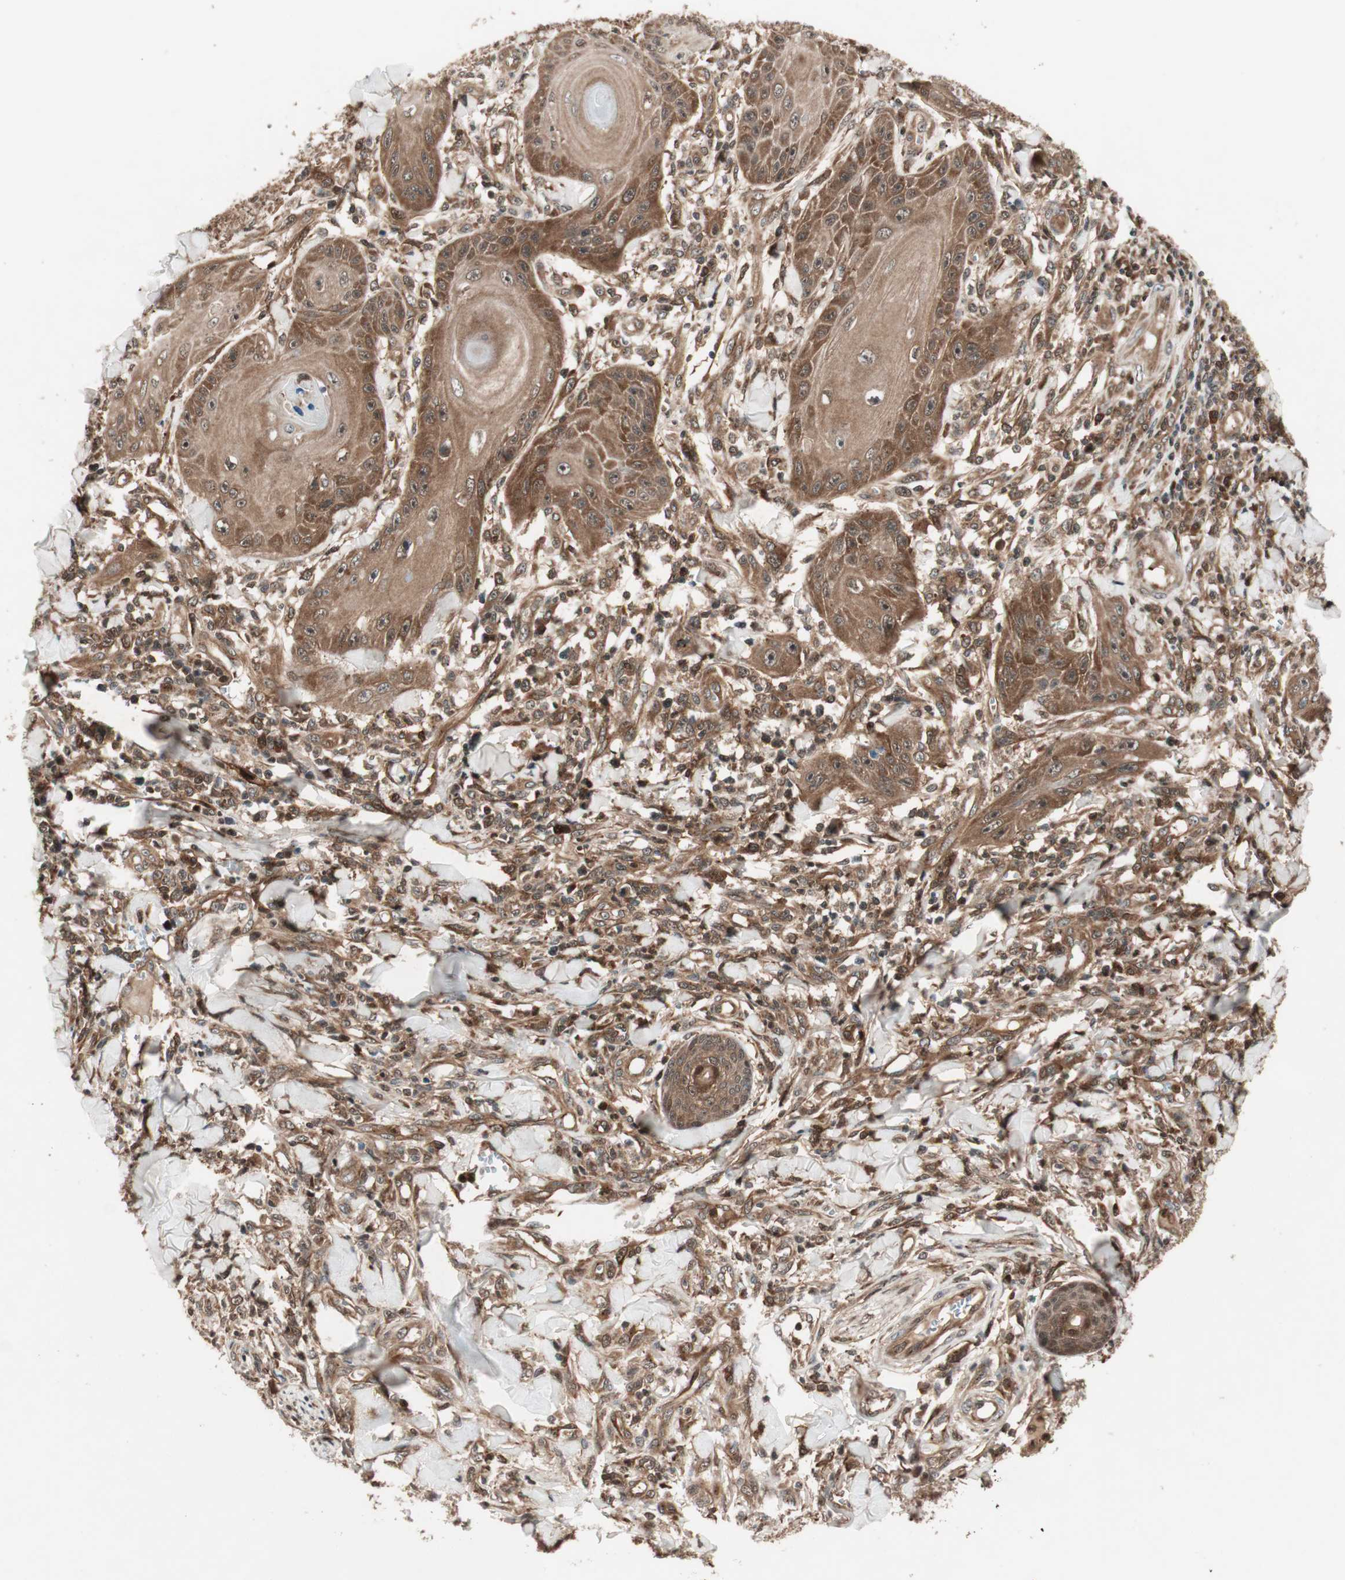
{"staining": {"intensity": "moderate", "quantity": ">75%", "location": "cytoplasmic/membranous"}, "tissue": "skin cancer", "cell_type": "Tumor cells", "image_type": "cancer", "snomed": [{"axis": "morphology", "description": "Squamous cell carcinoma, NOS"}, {"axis": "topography", "description": "Skin"}], "caption": "High-magnification brightfield microscopy of skin squamous cell carcinoma stained with DAB (3,3'-diaminobenzidine) (brown) and counterstained with hematoxylin (blue). tumor cells exhibit moderate cytoplasmic/membranous positivity is present in about>75% of cells.", "gene": "PRKG2", "patient": {"sex": "female", "age": 78}}